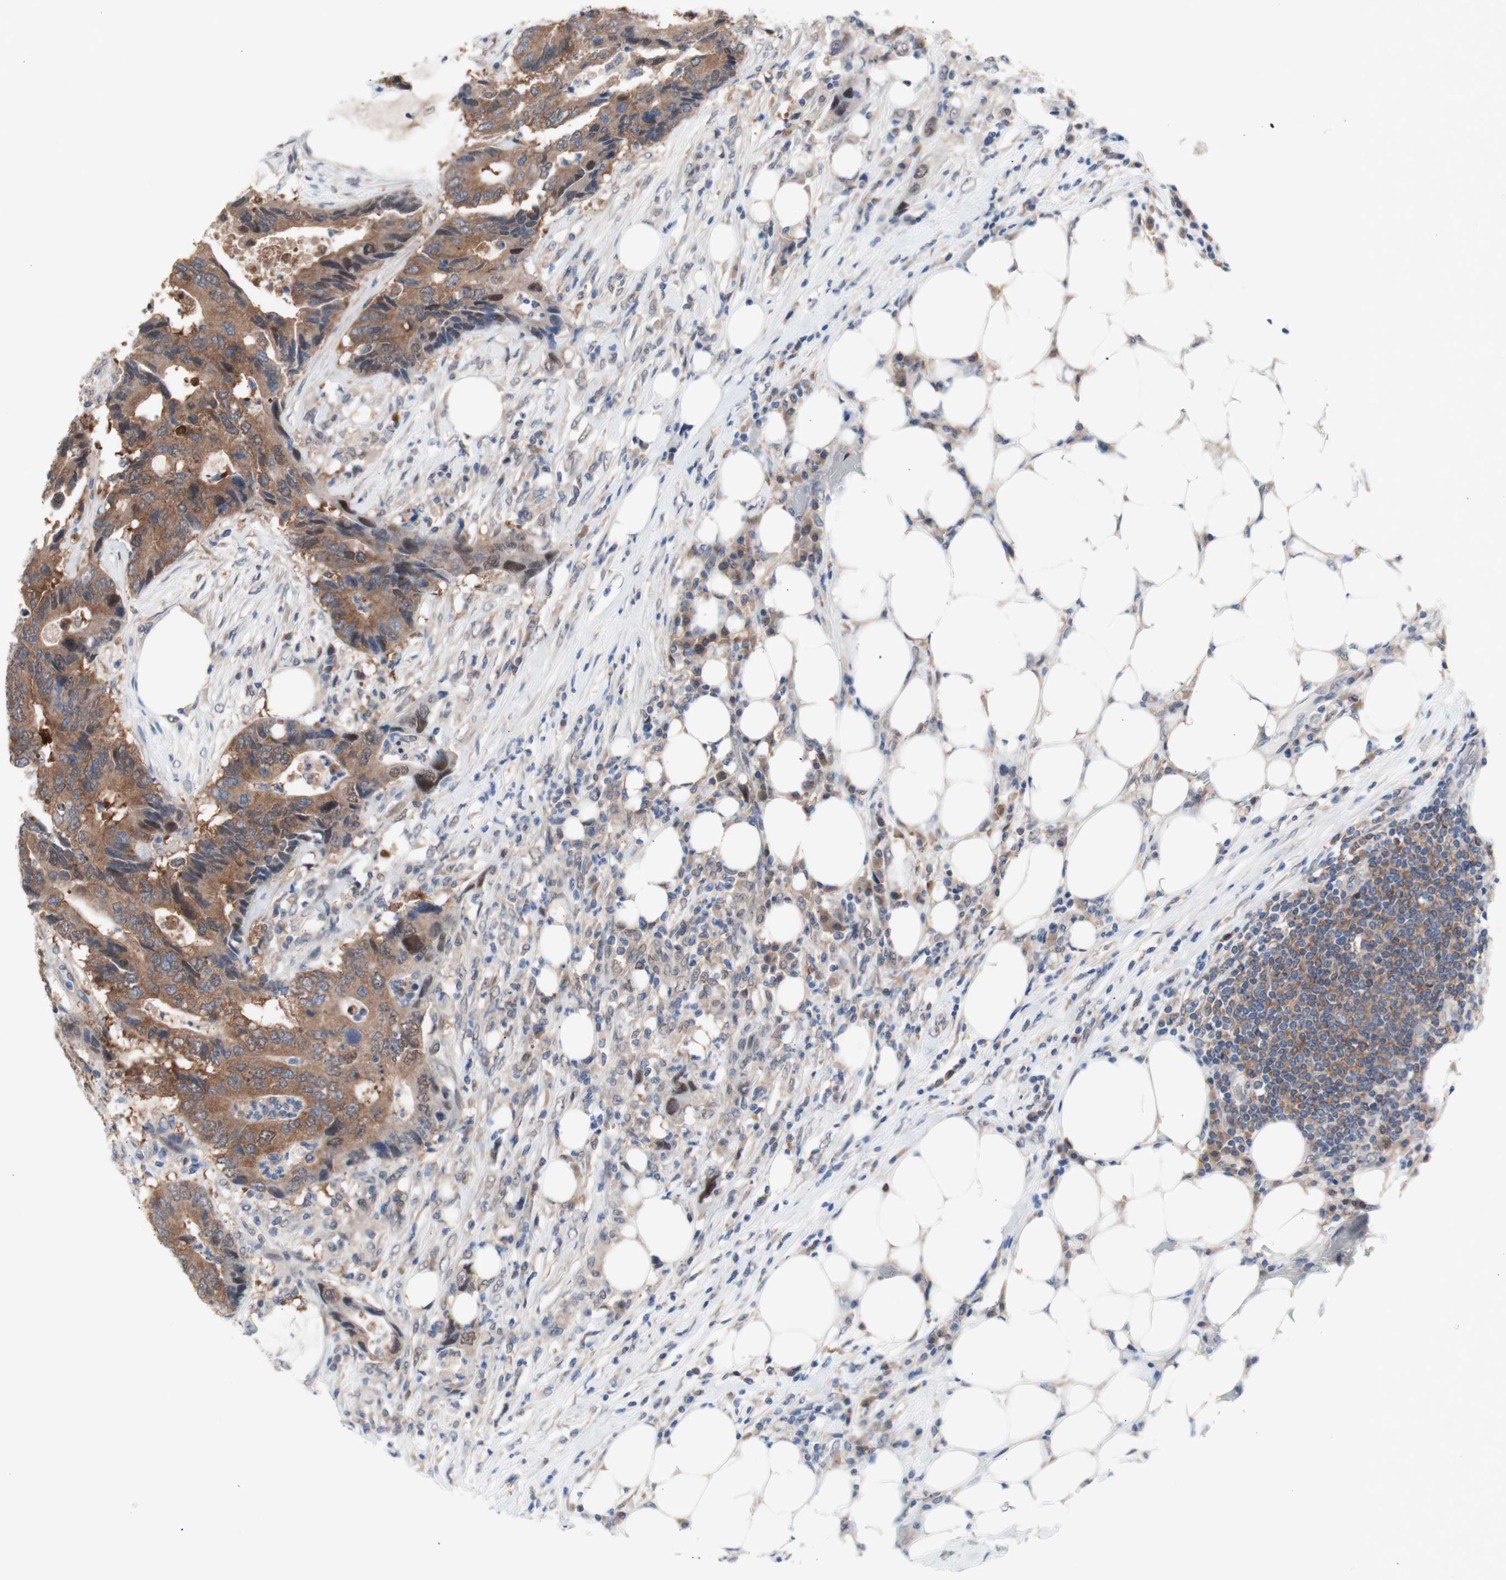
{"staining": {"intensity": "moderate", "quantity": ">75%", "location": "cytoplasmic/membranous"}, "tissue": "colorectal cancer", "cell_type": "Tumor cells", "image_type": "cancer", "snomed": [{"axis": "morphology", "description": "Adenocarcinoma, NOS"}, {"axis": "topography", "description": "Colon"}], "caption": "Immunohistochemistry of human adenocarcinoma (colorectal) demonstrates medium levels of moderate cytoplasmic/membranous expression in approximately >75% of tumor cells.", "gene": "PRMT5", "patient": {"sex": "male", "age": 71}}